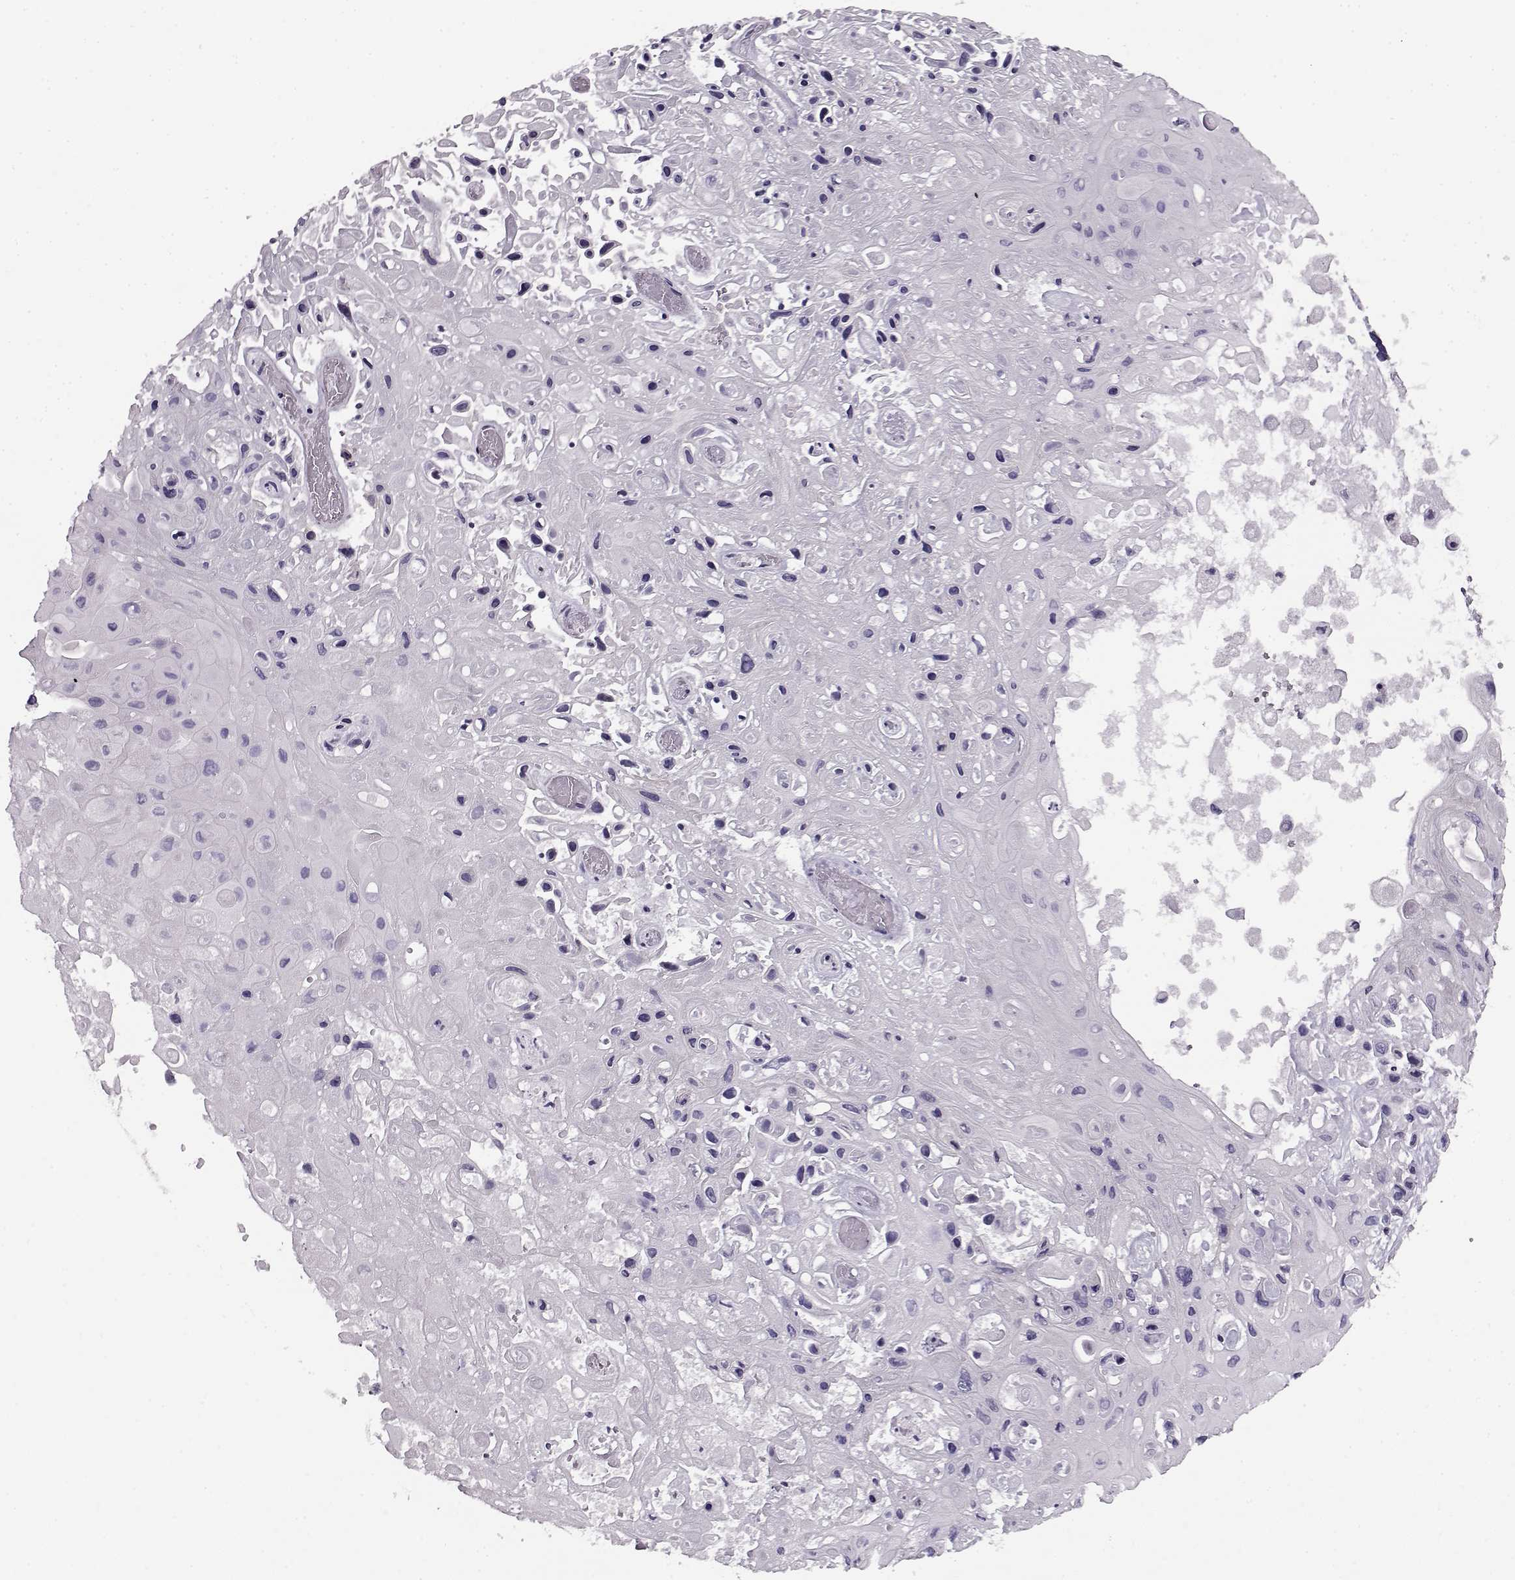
{"staining": {"intensity": "negative", "quantity": "none", "location": "none"}, "tissue": "skin cancer", "cell_type": "Tumor cells", "image_type": "cancer", "snomed": [{"axis": "morphology", "description": "Squamous cell carcinoma, NOS"}, {"axis": "topography", "description": "Skin"}], "caption": "A histopathology image of skin squamous cell carcinoma stained for a protein exhibits no brown staining in tumor cells.", "gene": "RP1L1", "patient": {"sex": "male", "age": 82}}